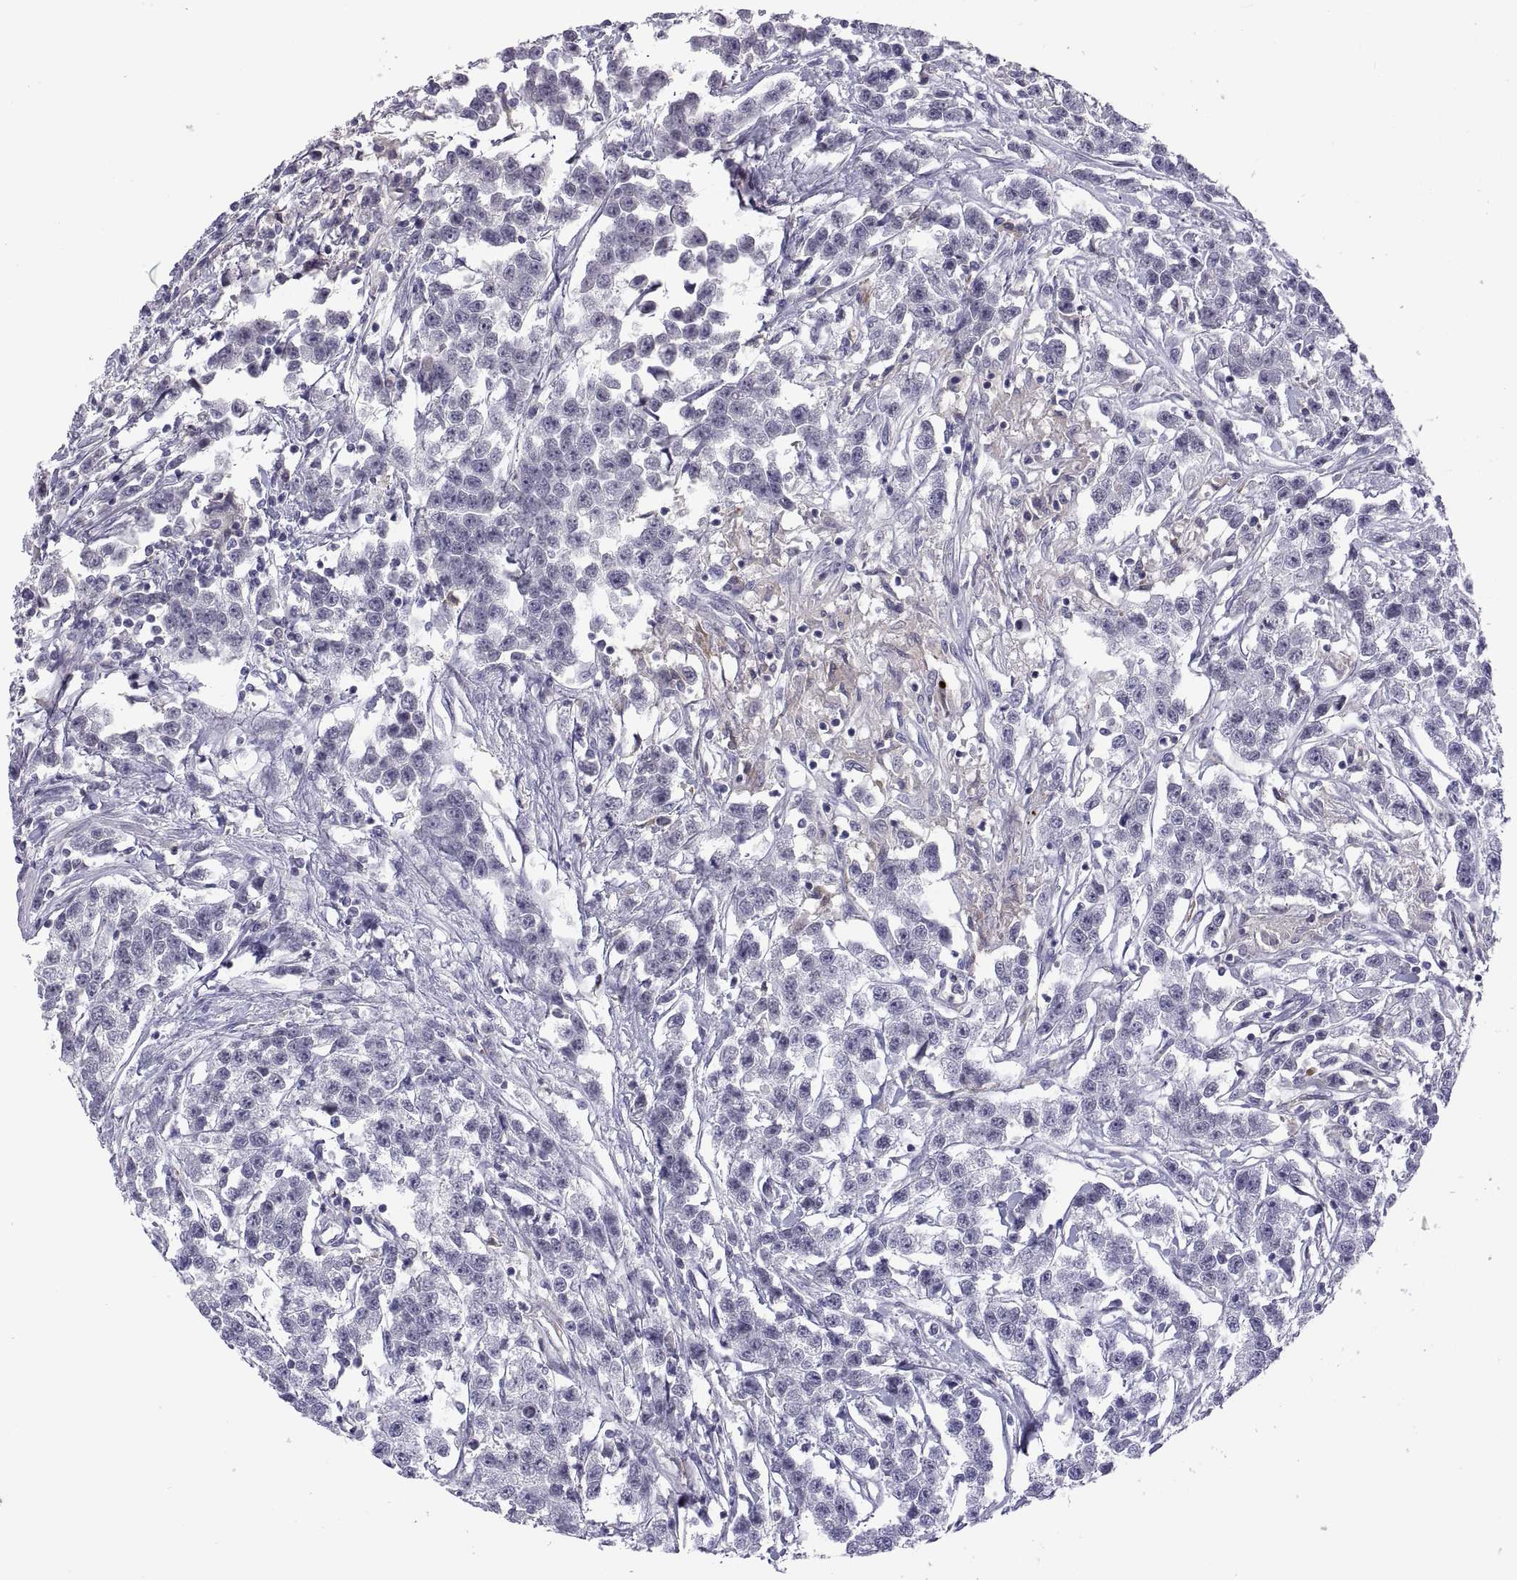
{"staining": {"intensity": "negative", "quantity": "none", "location": "none"}, "tissue": "testis cancer", "cell_type": "Tumor cells", "image_type": "cancer", "snomed": [{"axis": "morphology", "description": "Seminoma, NOS"}, {"axis": "topography", "description": "Testis"}], "caption": "The immunohistochemistry (IHC) histopathology image has no significant expression in tumor cells of testis cancer (seminoma) tissue.", "gene": "RGS19", "patient": {"sex": "male", "age": 59}}